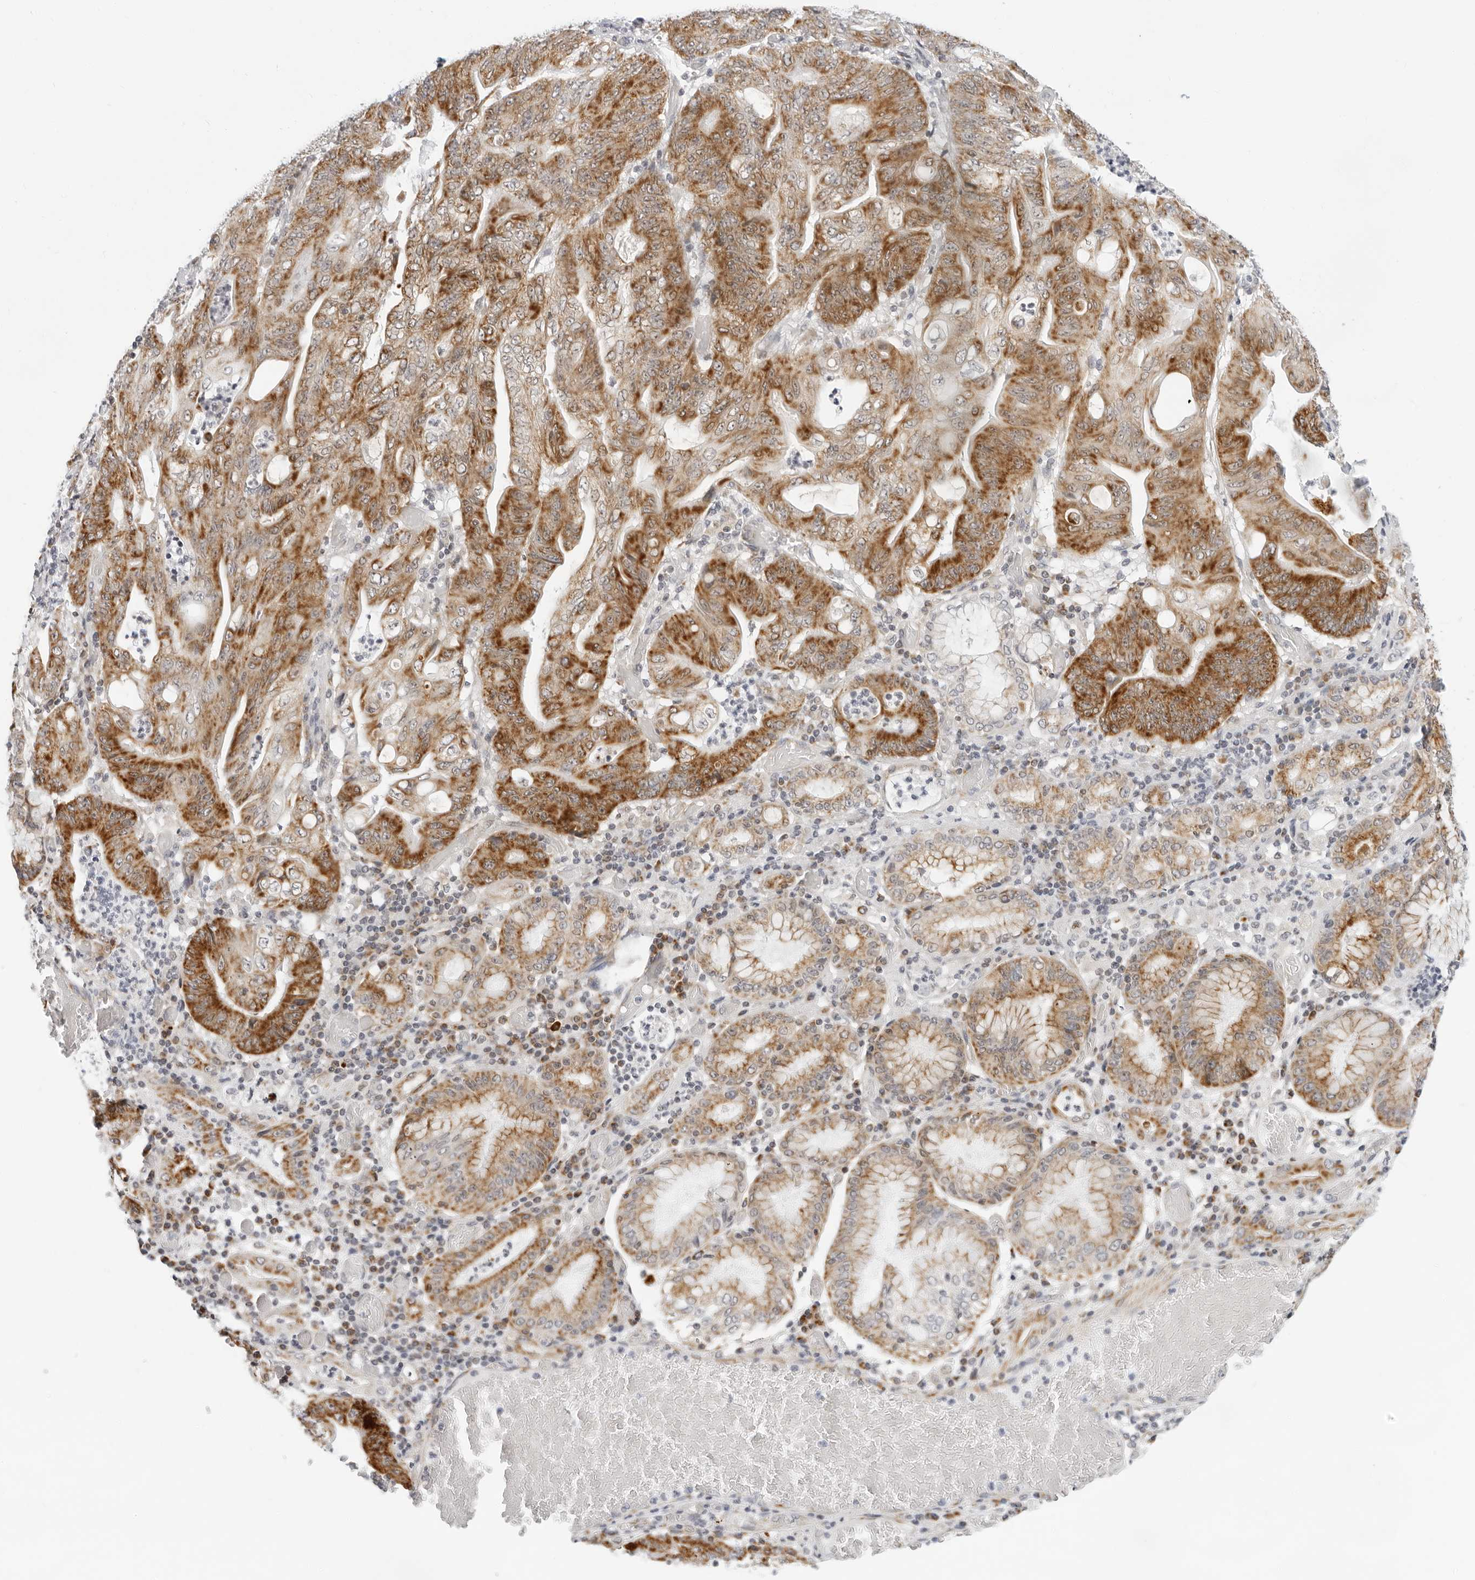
{"staining": {"intensity": "strong", "quantity": ">75%", "location": "cytoplasmic/membranous"}, "tissue": "stomach cancer", "cell_type": "Tumor cells", "image_type": "cancer", "snomed": [{"axis": "morphology", "description": "Adenocarcinoma, NOS"}, {"axis": "topography", "description": "Stomach"}], "caption": "Protein staining reveals strong cytoplasmic/membranous expression in about >75% of tumor cells in stomach adenocarcinoma.", "gene": "CIART", "patient": {"sex": "female", "age": 73}}